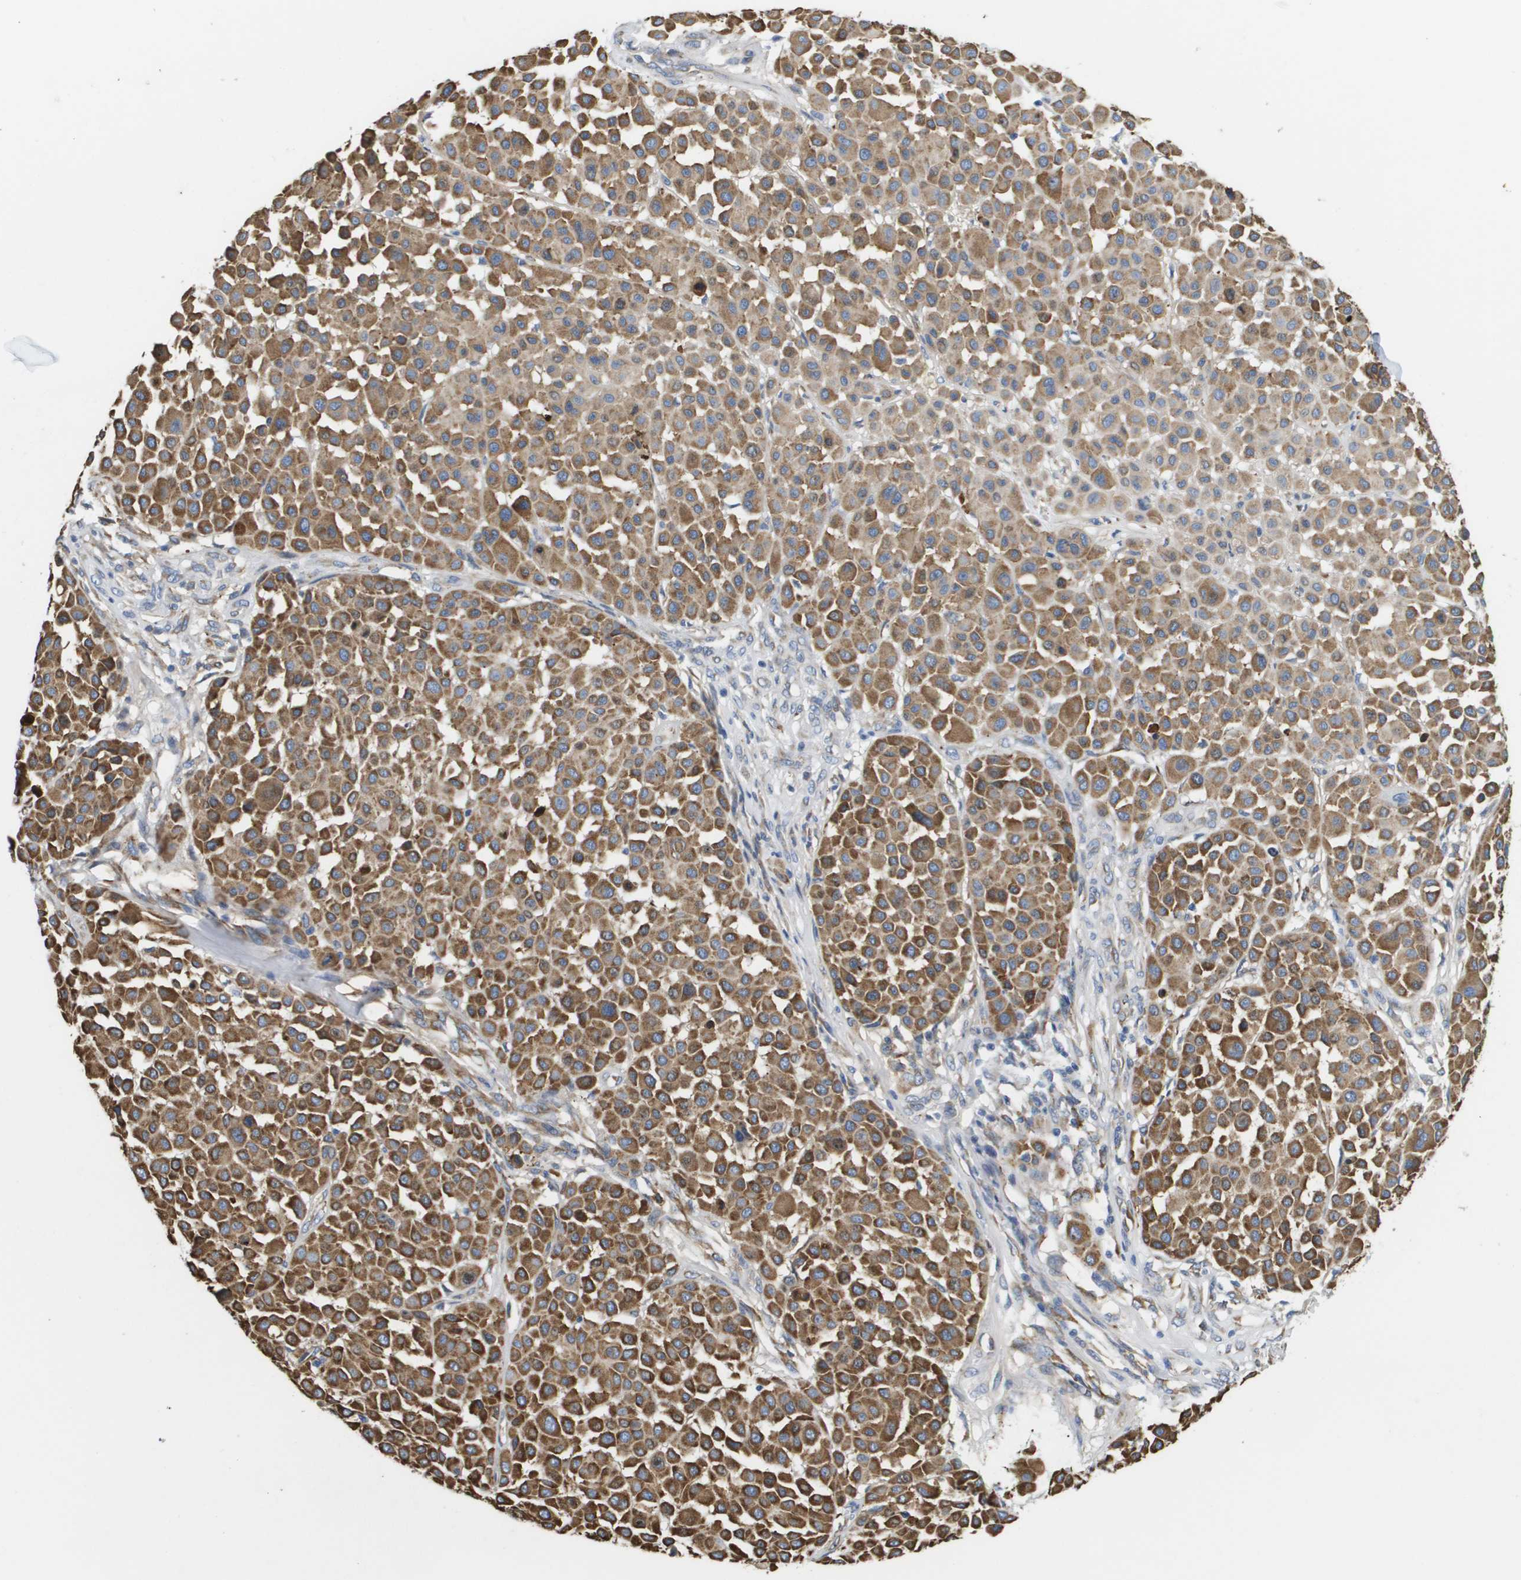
{"staining": {"intensity": "moderate", "quantity": ">75%", "location": "cytoplasmic/membranous"}, "tissue": "melanoma", "cell_type": "Tumor cells", "image_type": "cancer", "snomed": [{"axis": "morphology", "description": "Malignant melanoma, Metastatic site"}, {"axis": "topography", "description": "Soft tissue"}], "caption": "Malignant melanoma (metastatic site) stained with a protein marker displays moderate staining in tumor cells.", "gene": "ST3GAL2", "patient": {"sex": "male", "age": 41}}